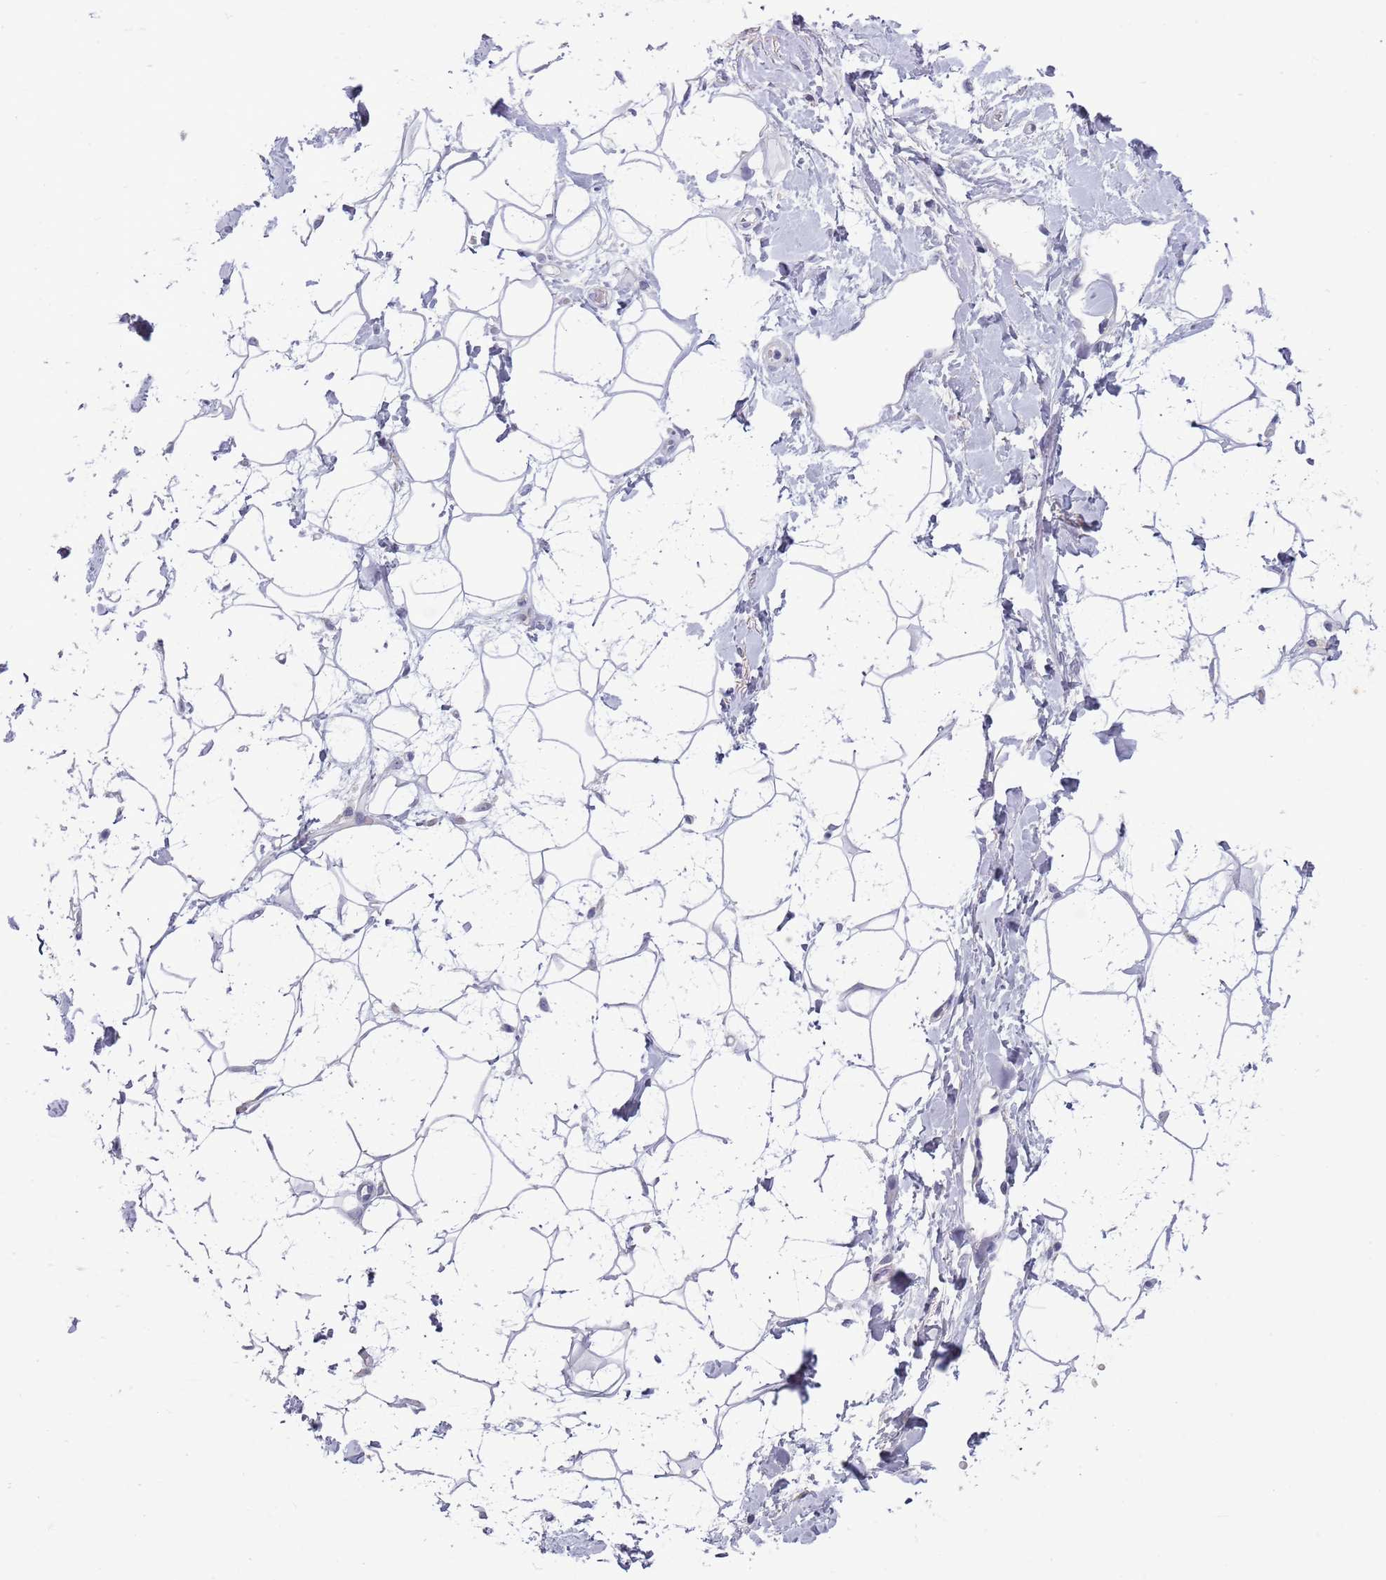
{"staining": {"intensity": "negative", "quantity": "none", "location": "none"}, "tissue": "adipose tissue", "cell_type": "Adipocytes", "image_type": "normal", "snomed": [{"axis": "morphology", "description": "Normal tissue, NOS"}, {"axis": "topography", "description": "Breast"}], "caption": "The histopathology image displays no staining of adipocytes in unremarkable adipose tissue. Brightfield microscopy of immunohistochemistry (IHC) stained with DAB (3,3'-diaminobenzidine) (brown) and hematoxylin (blue), captured at high magnification.", "gene": "LTB", "patient": {"sex": "female", "age": 26}}